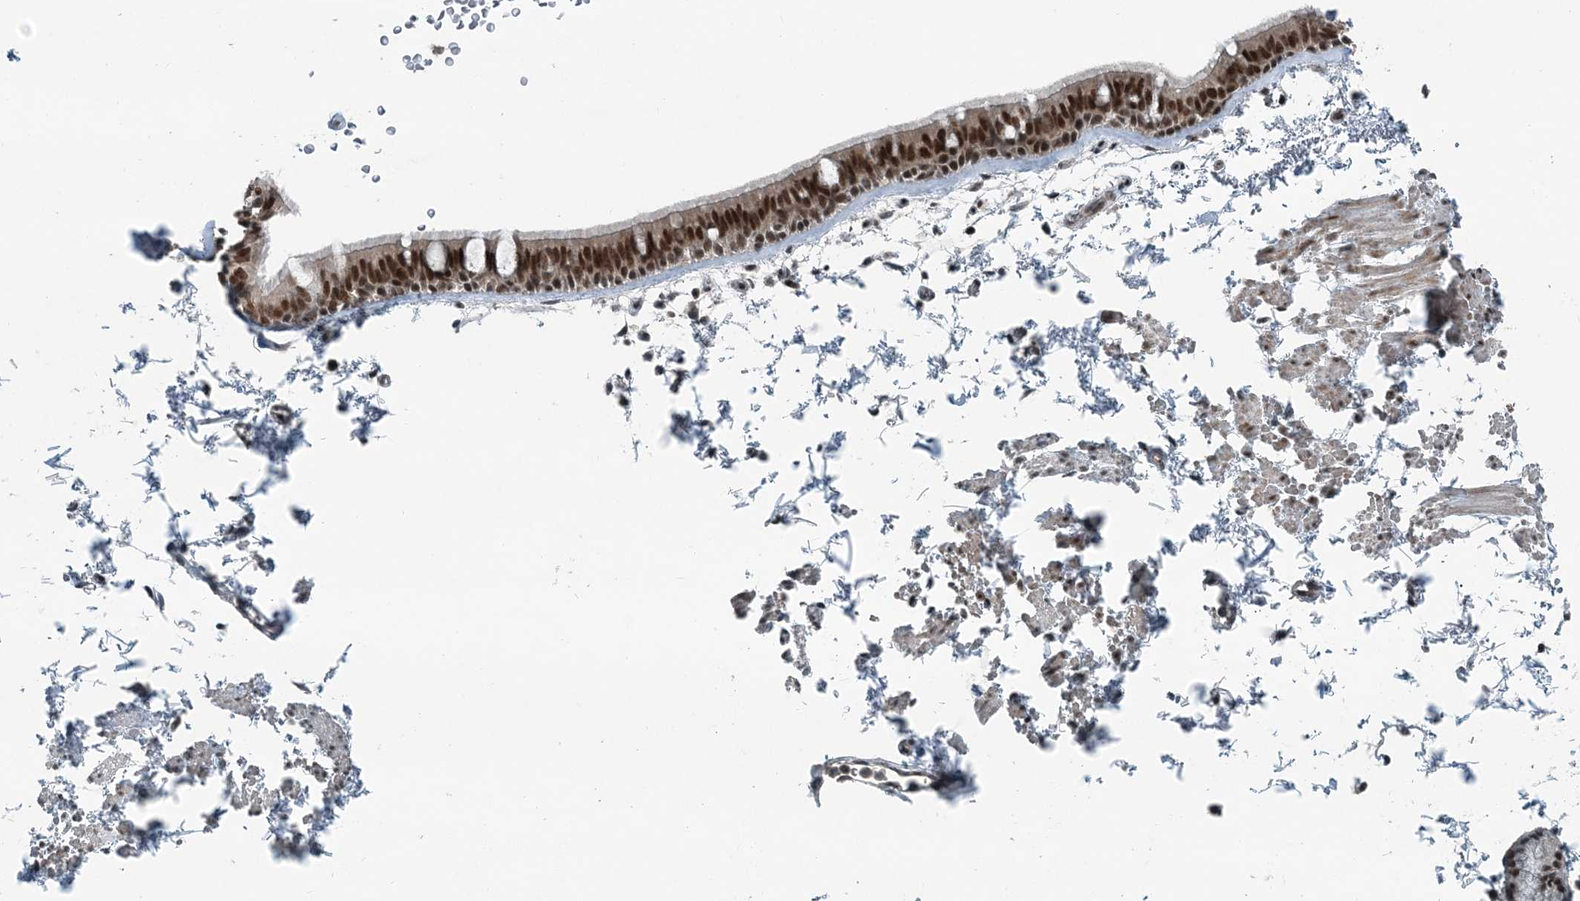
{"staining": {"intensity": "strong", "quantity": ">75%", "location": "nuclear"}, "tissue": "bronchus", "cell_type": "Respiratory epithelial cells", "image_type": "normal", "snomed": [{"axis": "morphology", "description": "Normal tissue, NOS"}, {"axis": "topography", "description": "Lymph node"}, {"axis": "topography", "description": "Bronchus"}], "caption": "IHC image of normal human bronchus stained for a protein (brown), which exhibits high levels of strong nuclear staining in approximately >75% of respiratory epithelial cells.", "gene": "YTHDC1", "patient": {"sex": "female", "age": 70}}